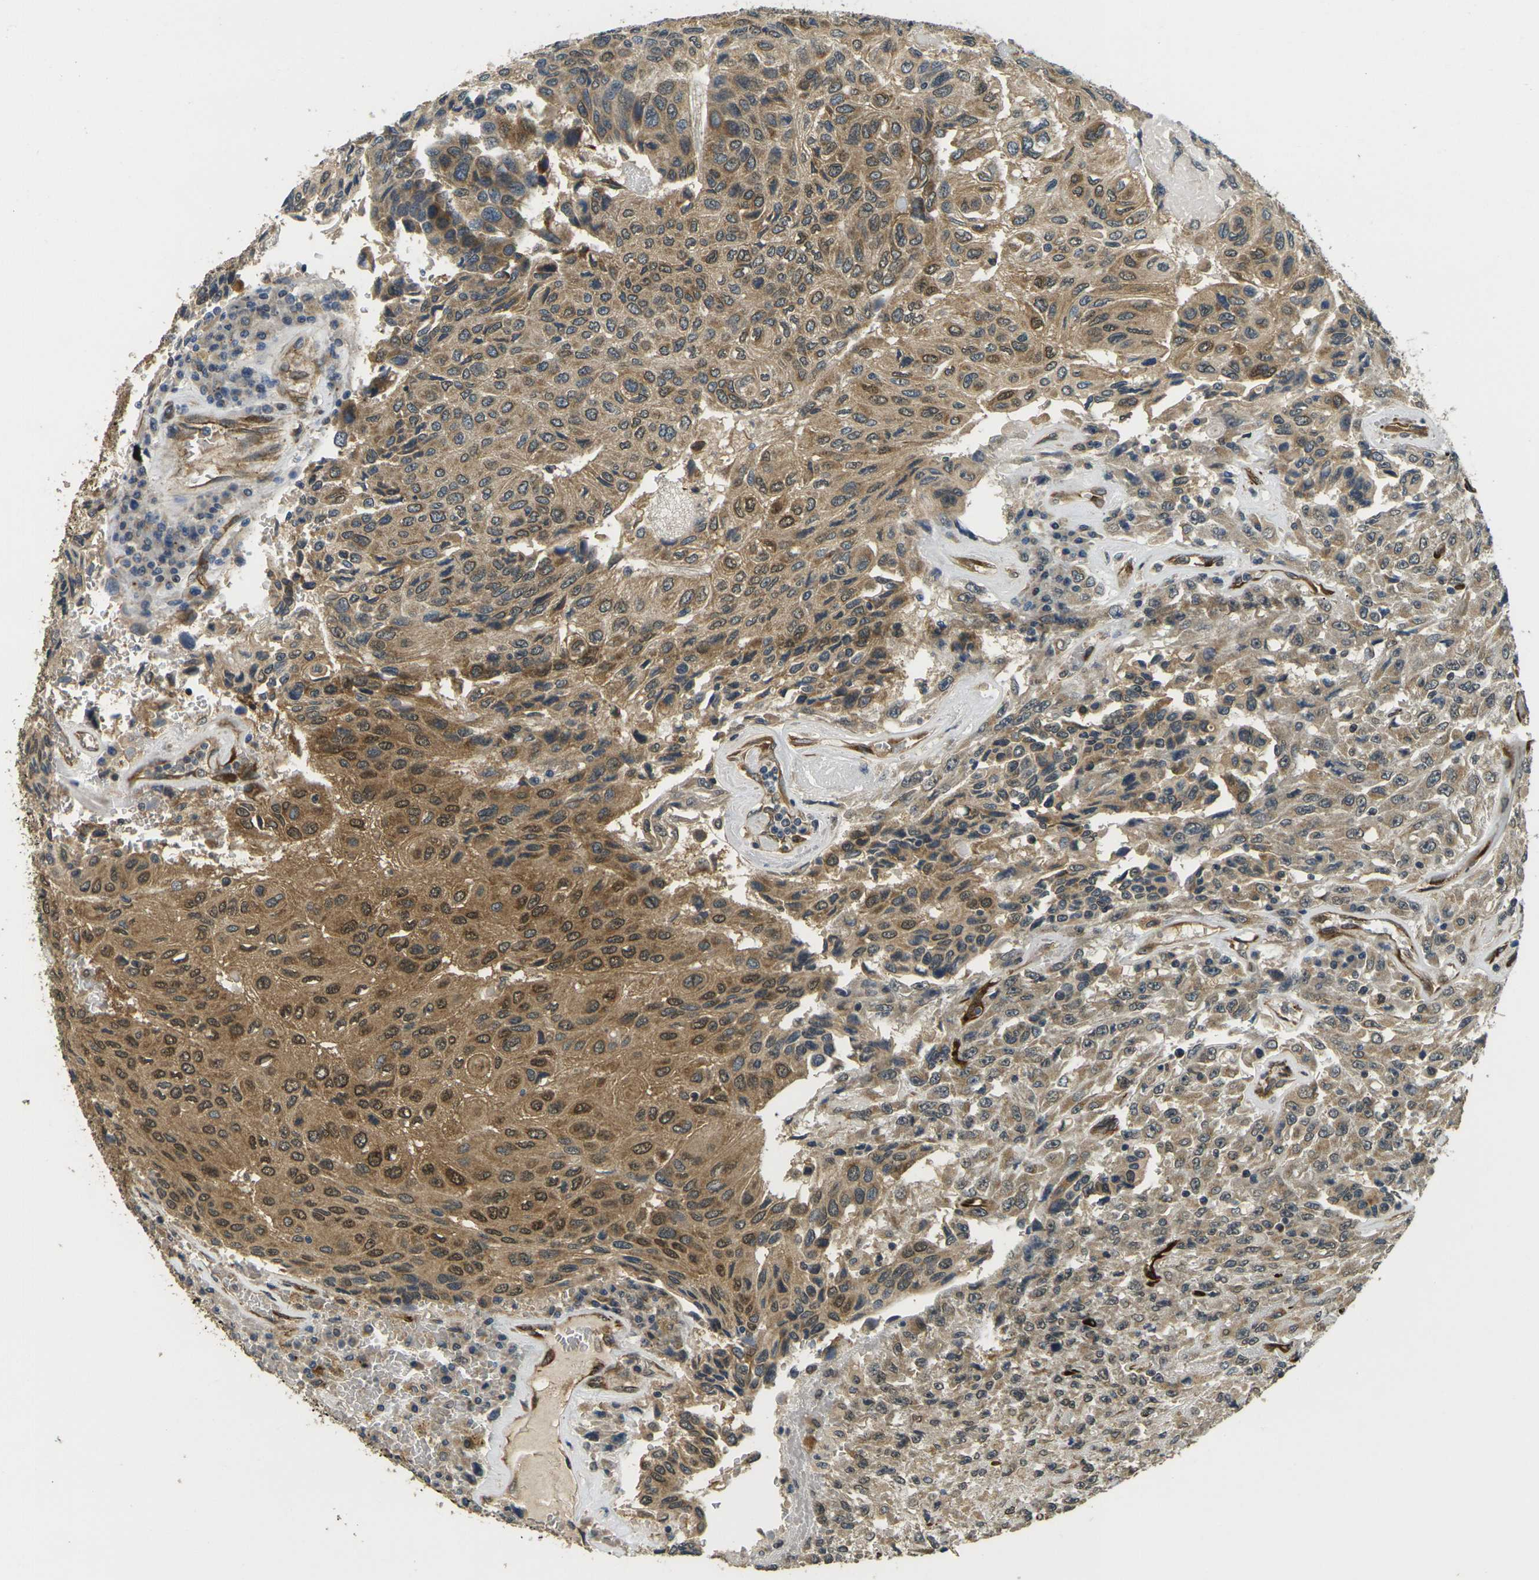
{"staining": {"intensity": "moderate", "quantity": ">75%", "location": "cytoplasmic/membranous"}, "tissue": "urothelial cancer", "cell_type": "Tumor cells", "image_type": "cancer", "snomed": [{"axis": "morphology", "description": "Urothelial carcinoma, High grade"}, {"axis": "topography", "description": "Urinary bladder"}], "caption": "IHC of human urothelial cancer displays medium levels of moderate cytoplasmic/membranous positivity in approximately >75% of tumor cells.", "gene": "FUT11", "patient": {"sex": "male", "age": 66}}